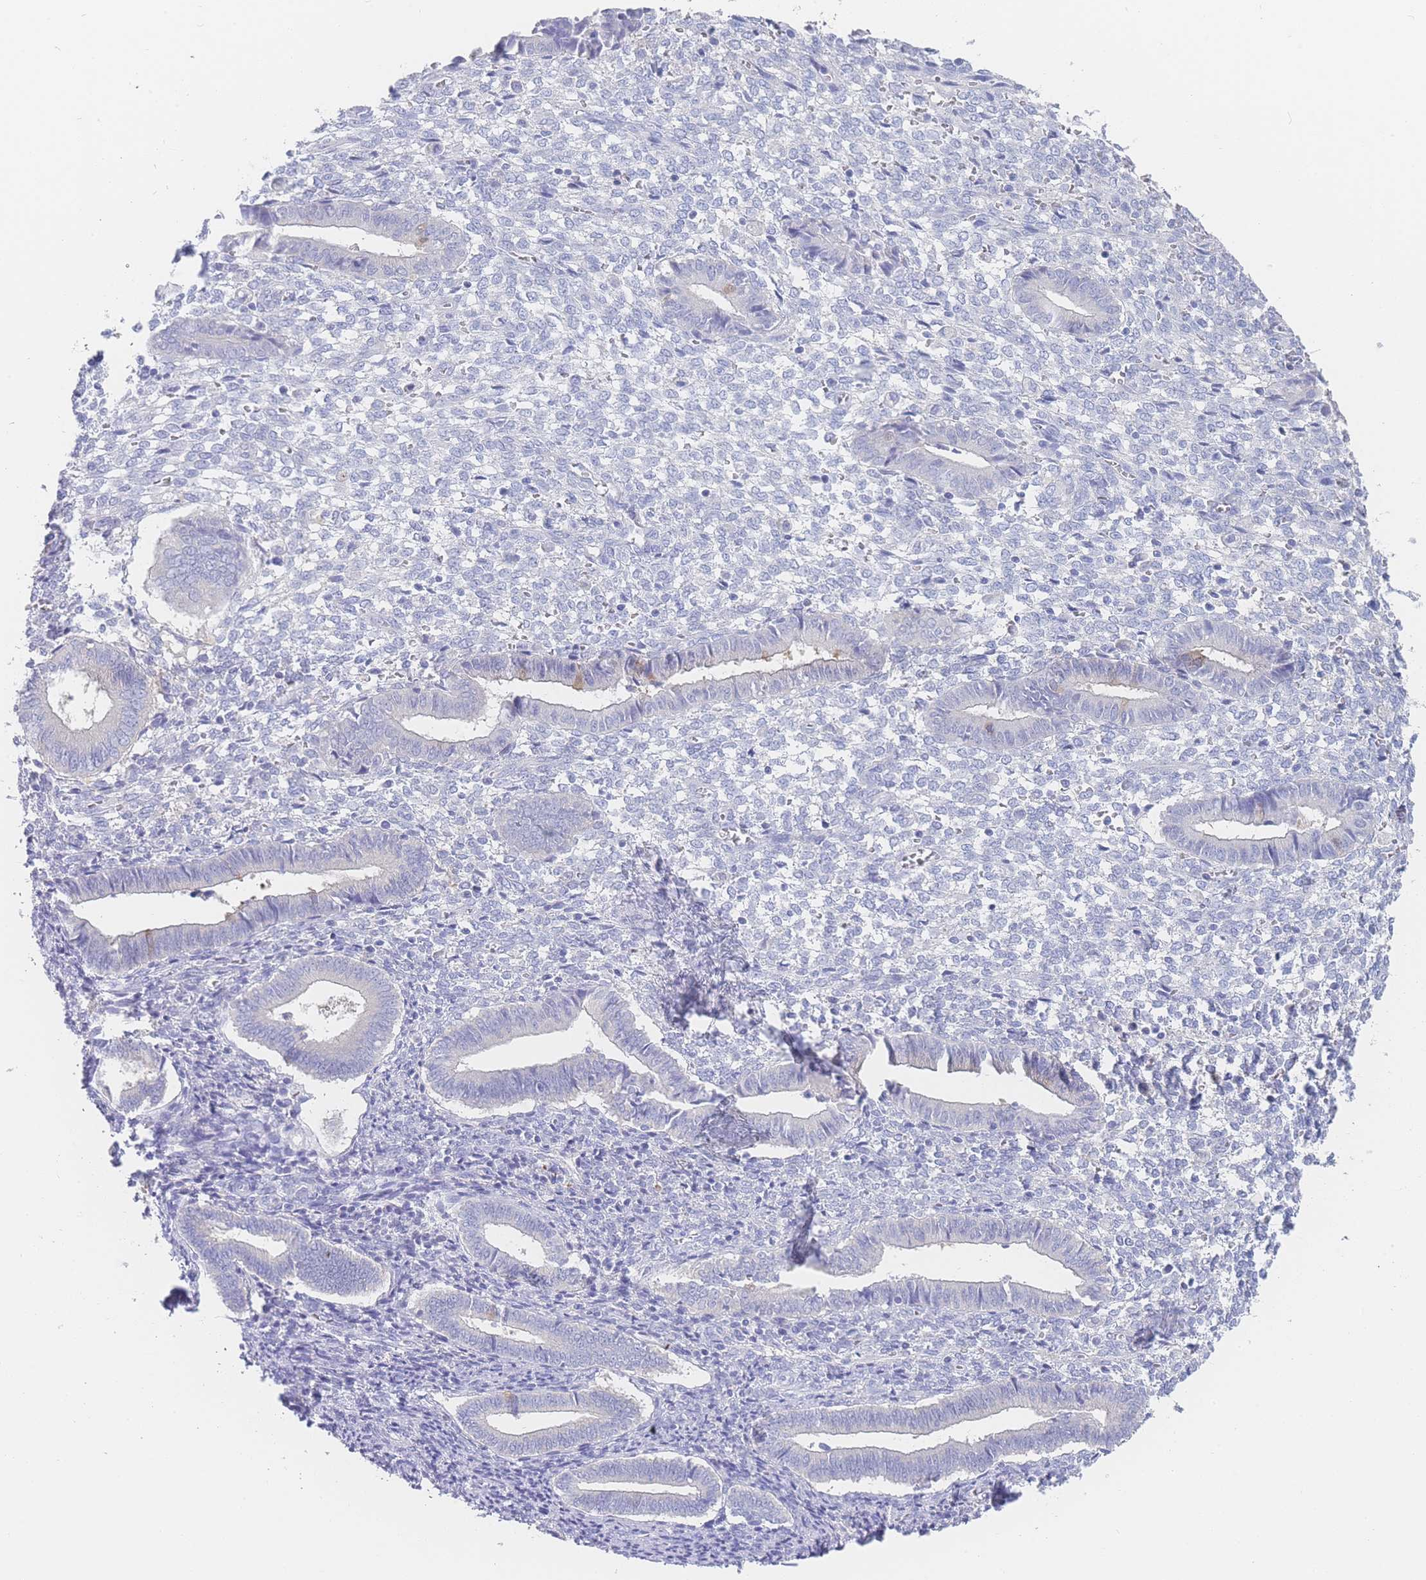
{"staining": {"intensity": "negative", "quantity": "none", "location": "none"}, "tissue": "endometrium", "cell_type": "Cells in endometrial stroma", "image_type": "normal", "snomed": [{"axis": "morphology", "description": "Normal tissue, NOS"}, {"axis": "topography", "description": "Other"}, {"axis": "topography", "description": "Endometrium"}], "caption": "Immunohistochemistry (IHC) of normal endometrium exhibits no positivity in cells in endometrial stroma. (DAB IHC visualized using brightfield microscopy, high magnification).", "gene": "LZTFL1", "patient": {"sex": "female", "age": 44}}